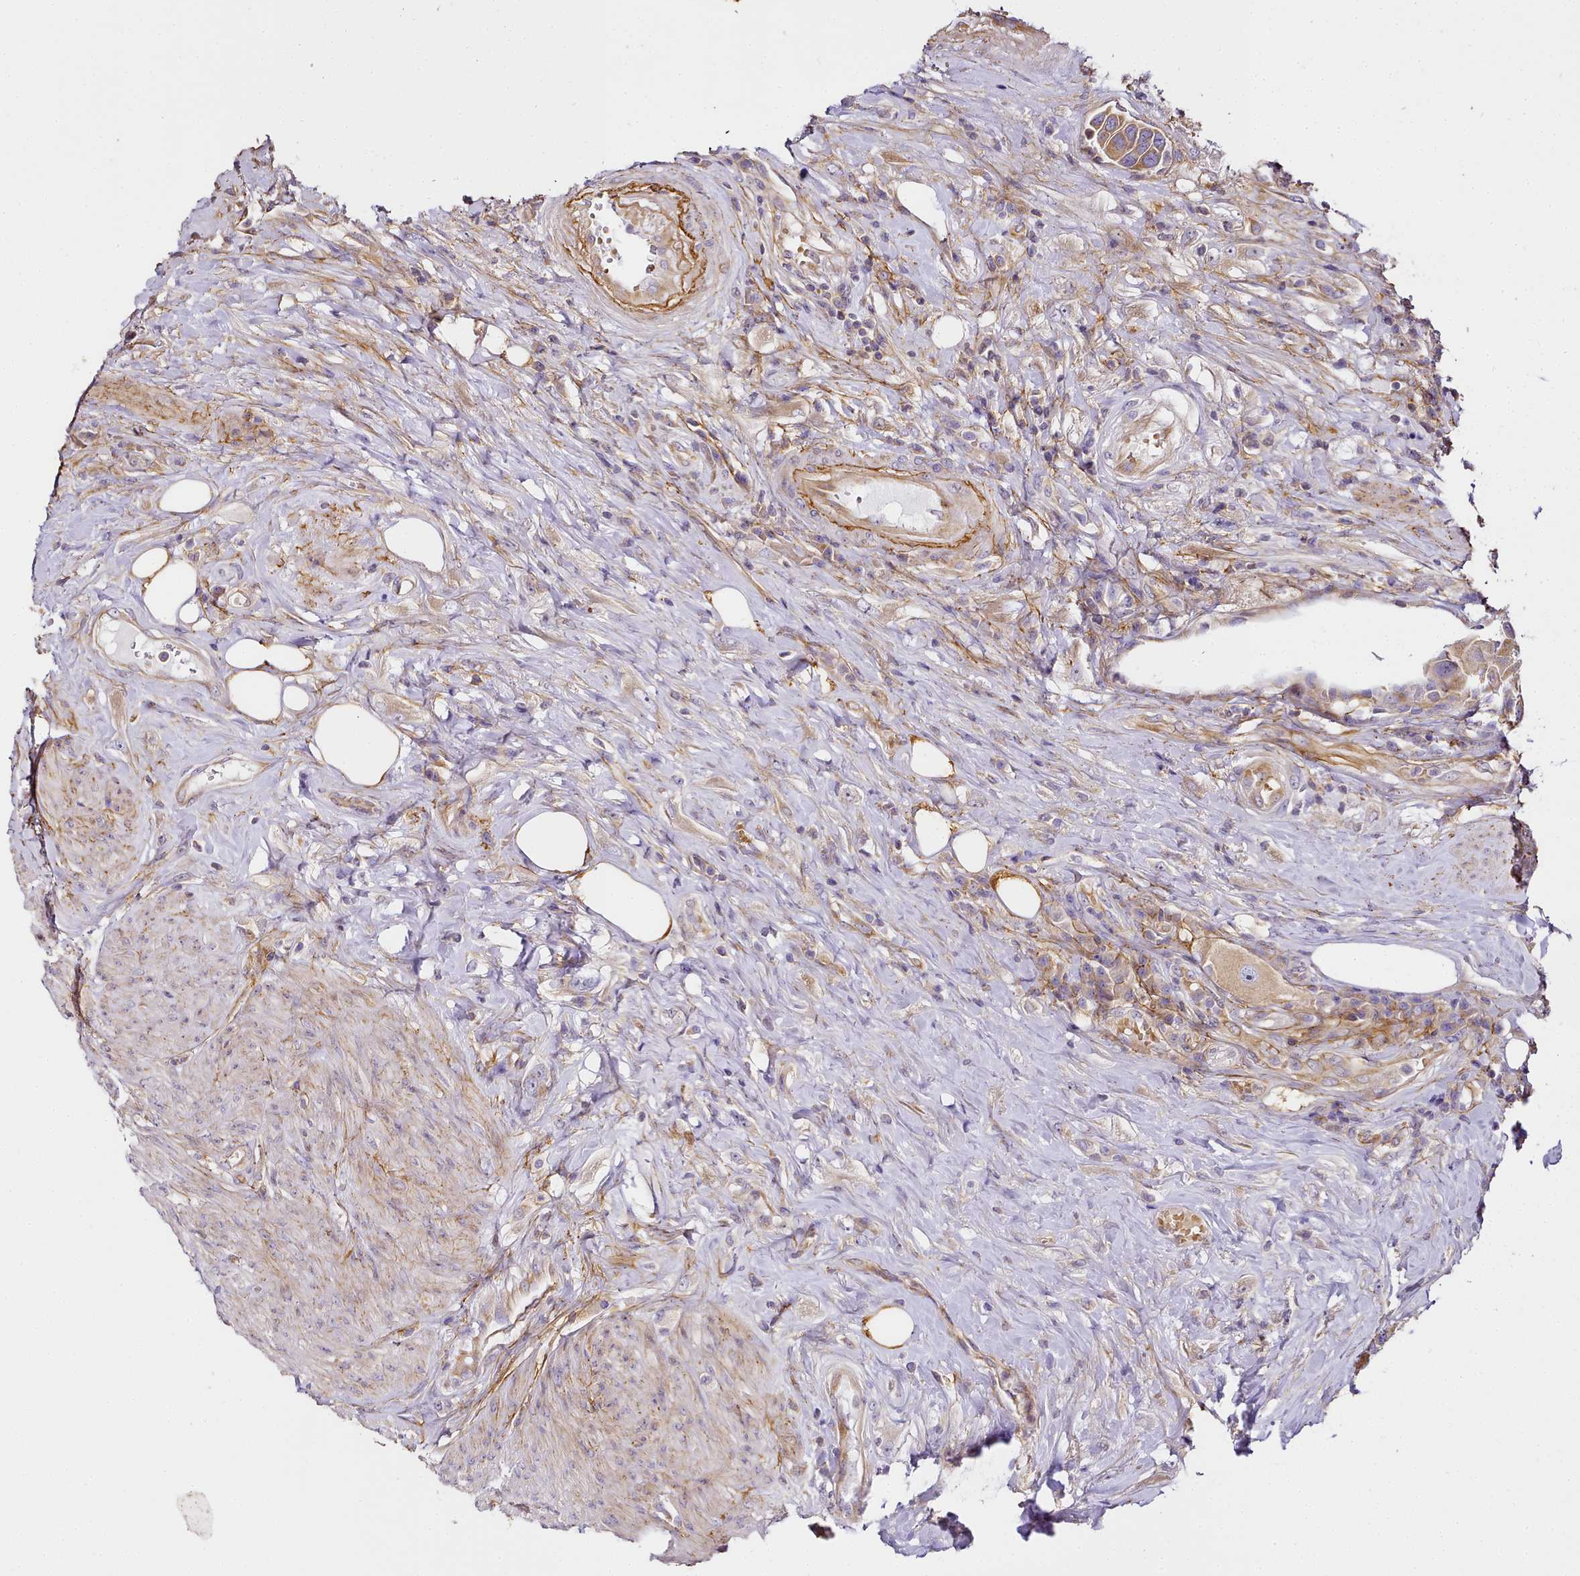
{"staining": {"intensity": "moderate", "quantity": "<25%", "location": "cytoplasmic/membranous"}, "tissue": "urothelial cancer", "cell_type": "Tumor cells", "image_type": "cancer", "snomed": [{"axis": "morphology", "description": "Urothelial carcinoma, High grade"}, {"axis": "topography", "description": "Urinary bladder"}], "caption": "Immunohistochemistry (IHC) photomicrograph of neoplastic tissue: human urothelial carcinoma (high-grade) stained using IHC reveals low levels of moderate protein expression localized specifically in the cytoplasmic/membranous of tumor cells, appearing as a cytoplasmic/membranous brown color.", "gene": "NBPF1", "patient": {"sex": "male", "age": 74}}